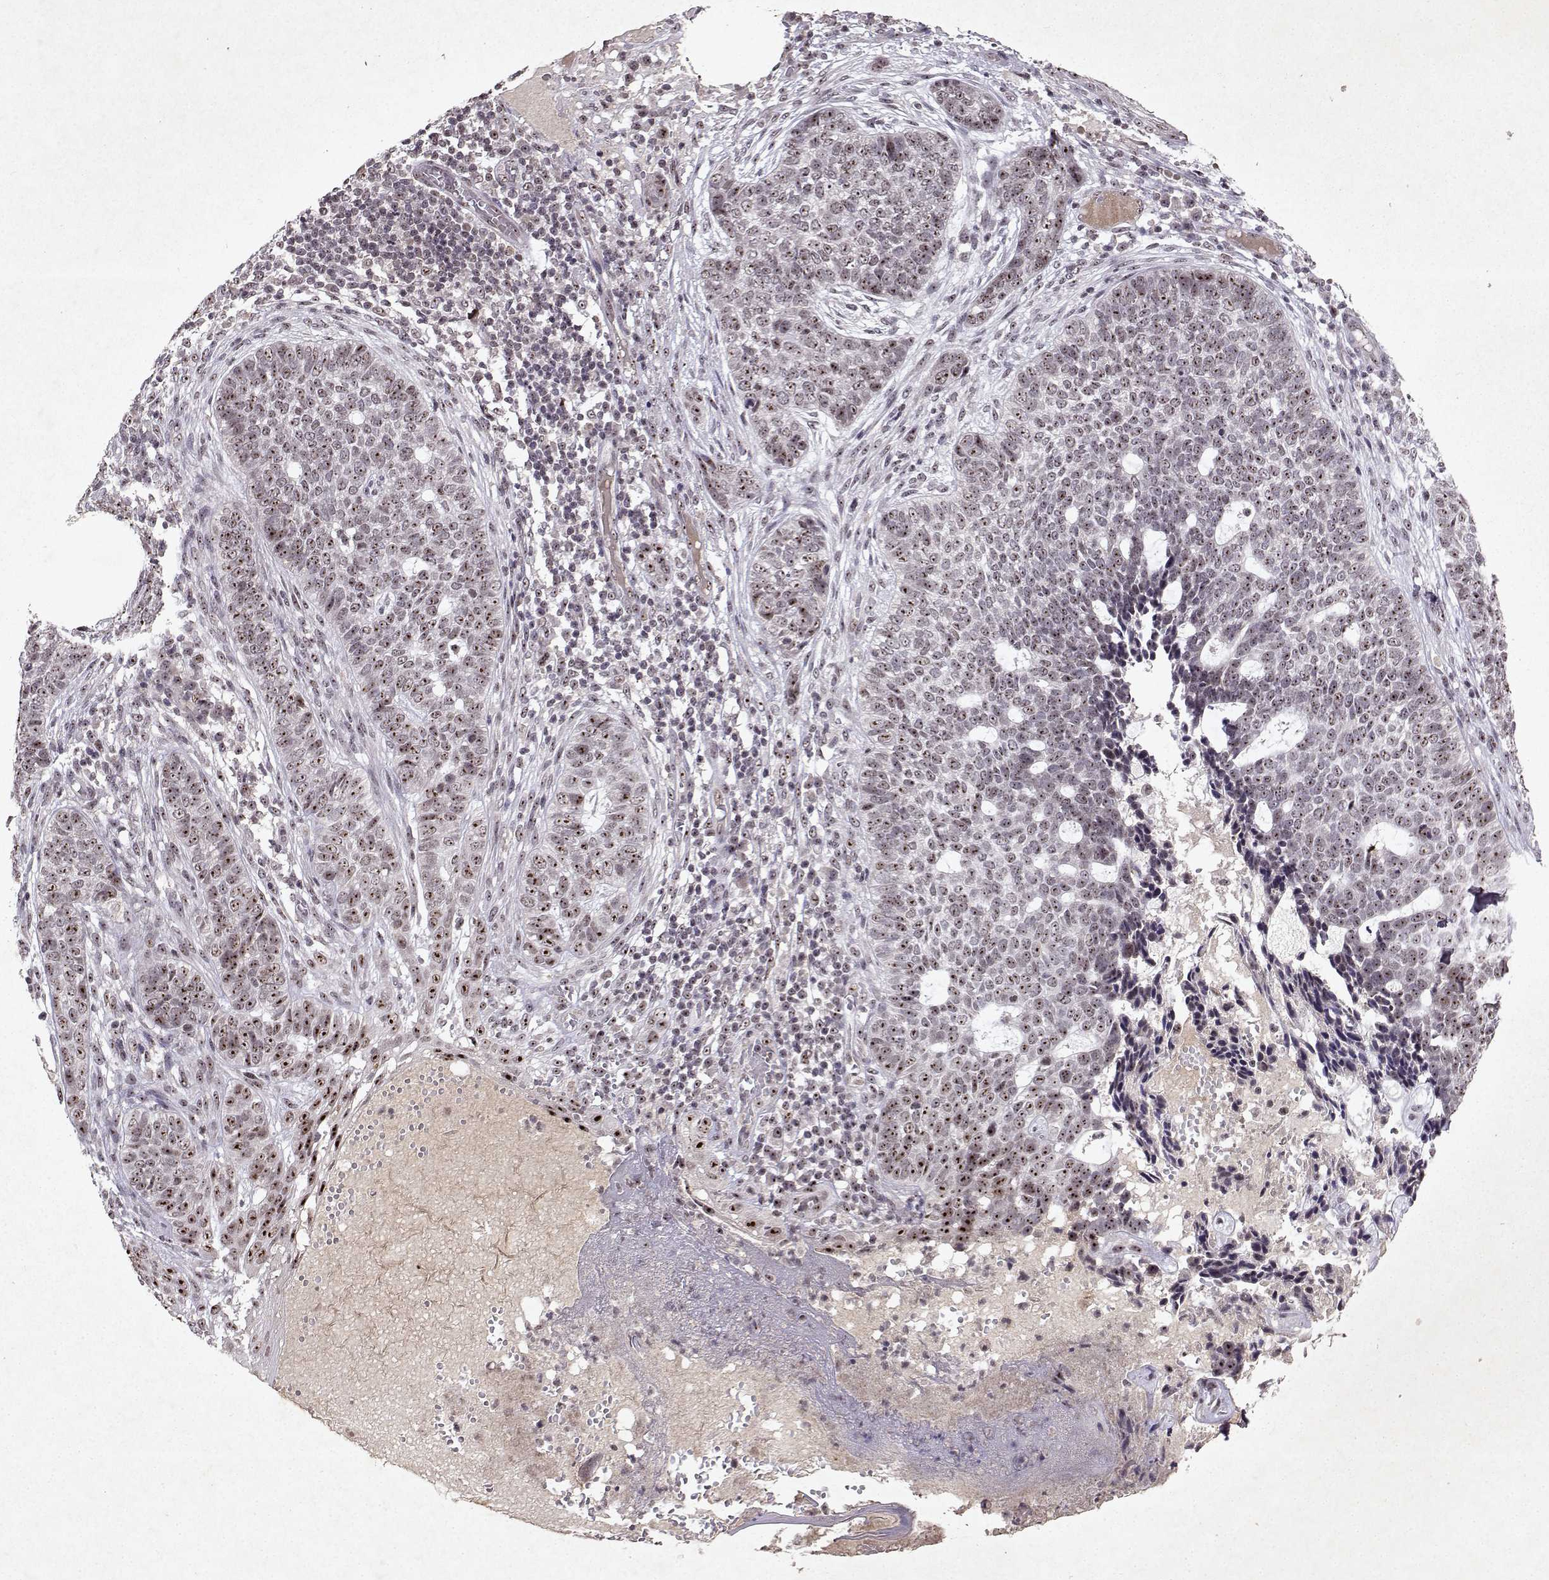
{"staining": {"intensity": "moderate", "quantity": ">75%", "location": "nuclear"}, "tissue": "skin cancer", "cell_type": "Tumor cells", "image_type": "cancer", "snomed": [{"axis": "morphology", "description": "Basal cell carcinoma"}, {"axis": "topography", "description": "Skin"}], "caption": "This is an image of immunohistochemistry (IHC) staining of skin cancer (basal cell carcinoma), which shows moderate expression in the nuclear of tumor cells.", "gene": "DDX56", "patient": {"sex": "female", "age": 69}}